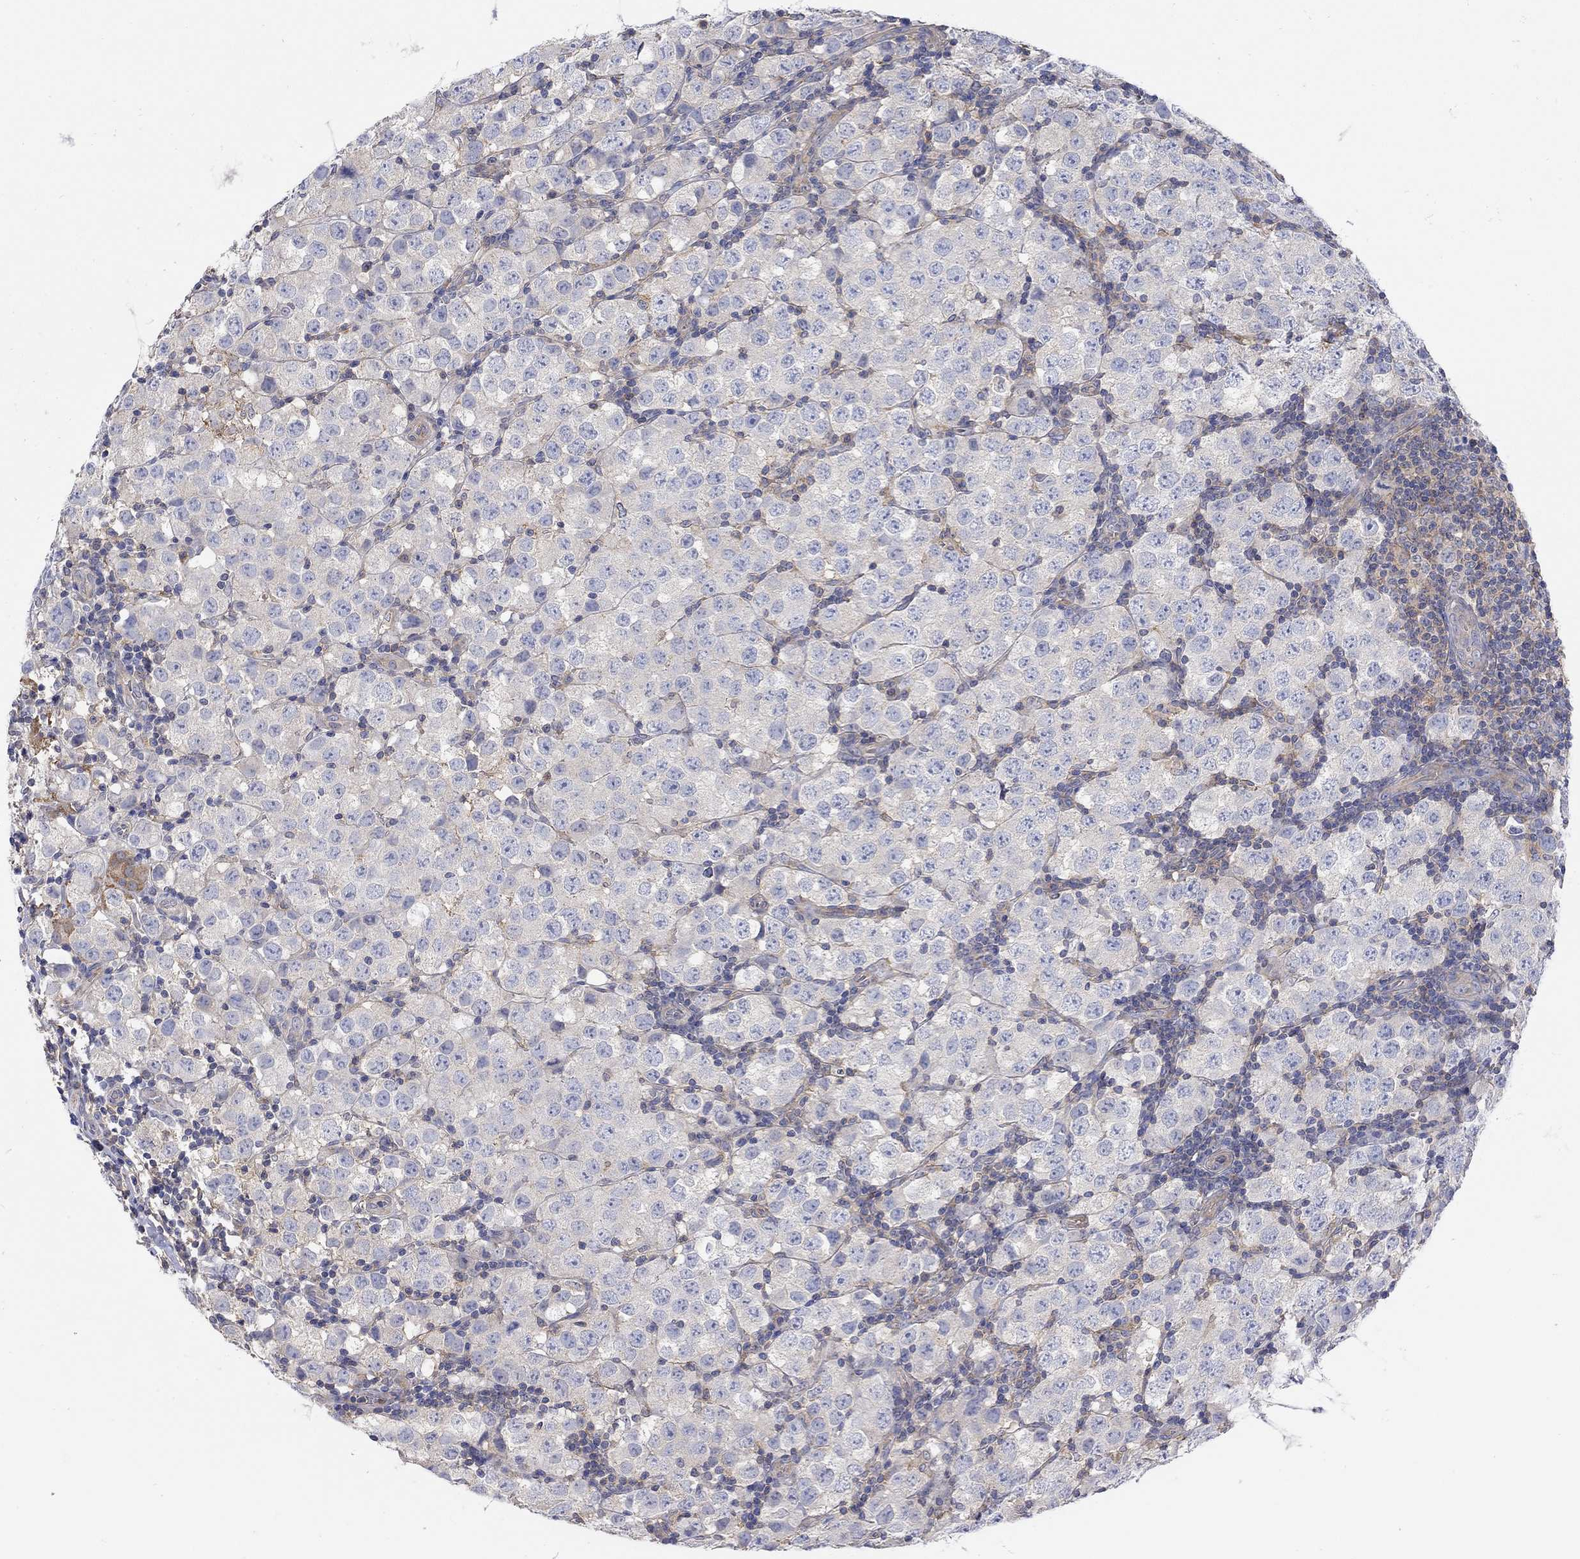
{"staining": {"intensity": "negative", "quantity": "none", "location": "none"}, "tissue": "testis cancer", "cell_type": "Tumor cells", "image_type": "cancer", "snomed": [{"axis": "morphology", "description": "Seminoma, NOS"}, {"axis": "topography", "description": "Testis"}], "caption": "This is an immunohistochemistry histopathology image of seminoma (testis). There is no expression in tumor cells.", "gene": "TEKT3", "patient": {"sex": "male", "age": 34}}